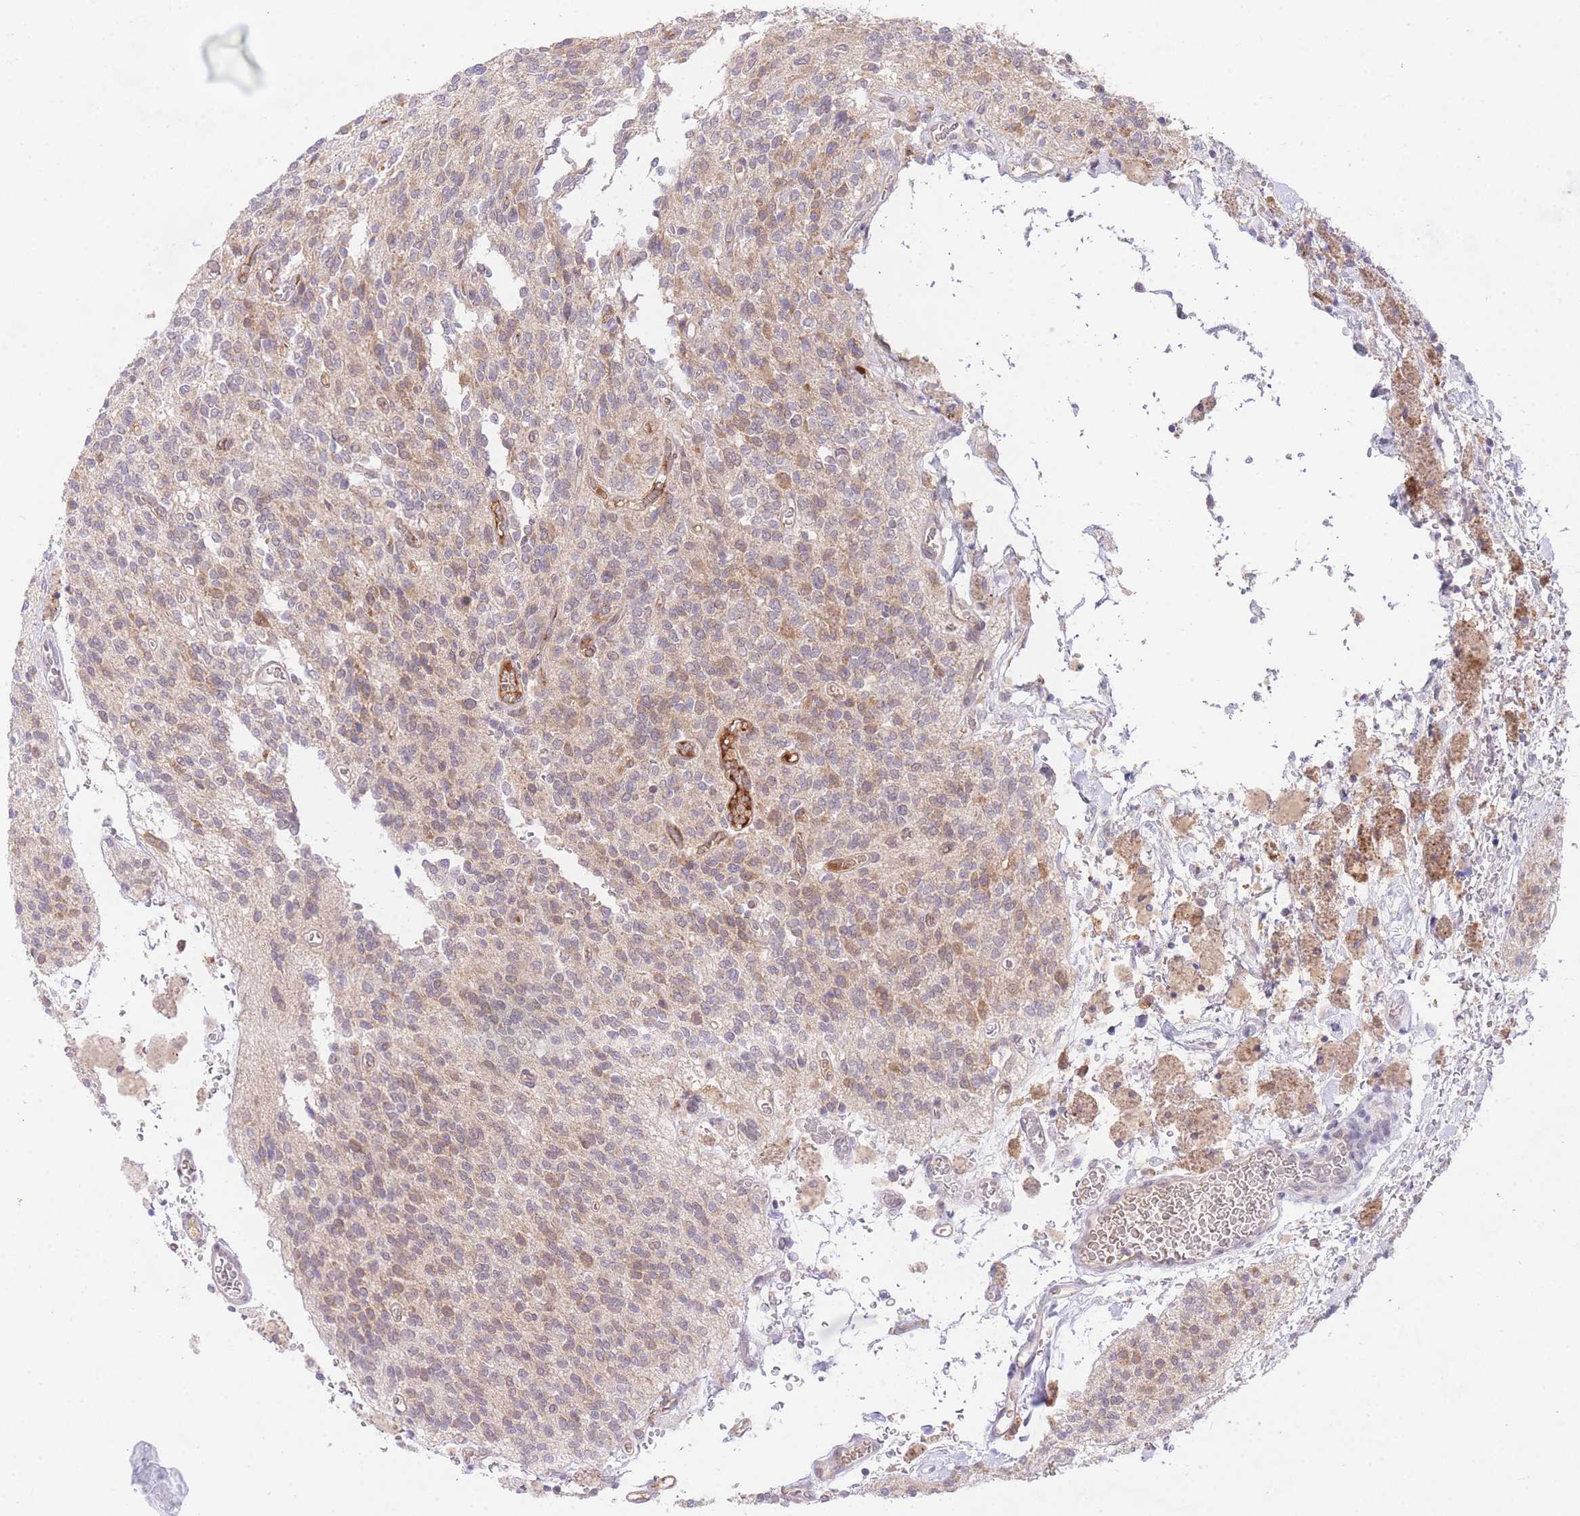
{"staining": {"intensity": "weak", "quantity": "25%-75%", "location": "cytoplasmic/membranous"}, "tissue": "glioma", "cell_type": "Tumor cells", "image_type": "cancer", "snomed": [{"axis": "morphology", "description": "Glioma, malignant, High grade"}, {"axis": "topography", "description": "Brain"}], "caption": "Protein staining of glioma tissue displays weak cytoplasmic/membranous expression in approximately 25%-75% of tumor cells. (IHC, brightfield microscopy, high magnification).", "gene": "SLC25A33", "patient": {"sex": "male", "age": 34}}